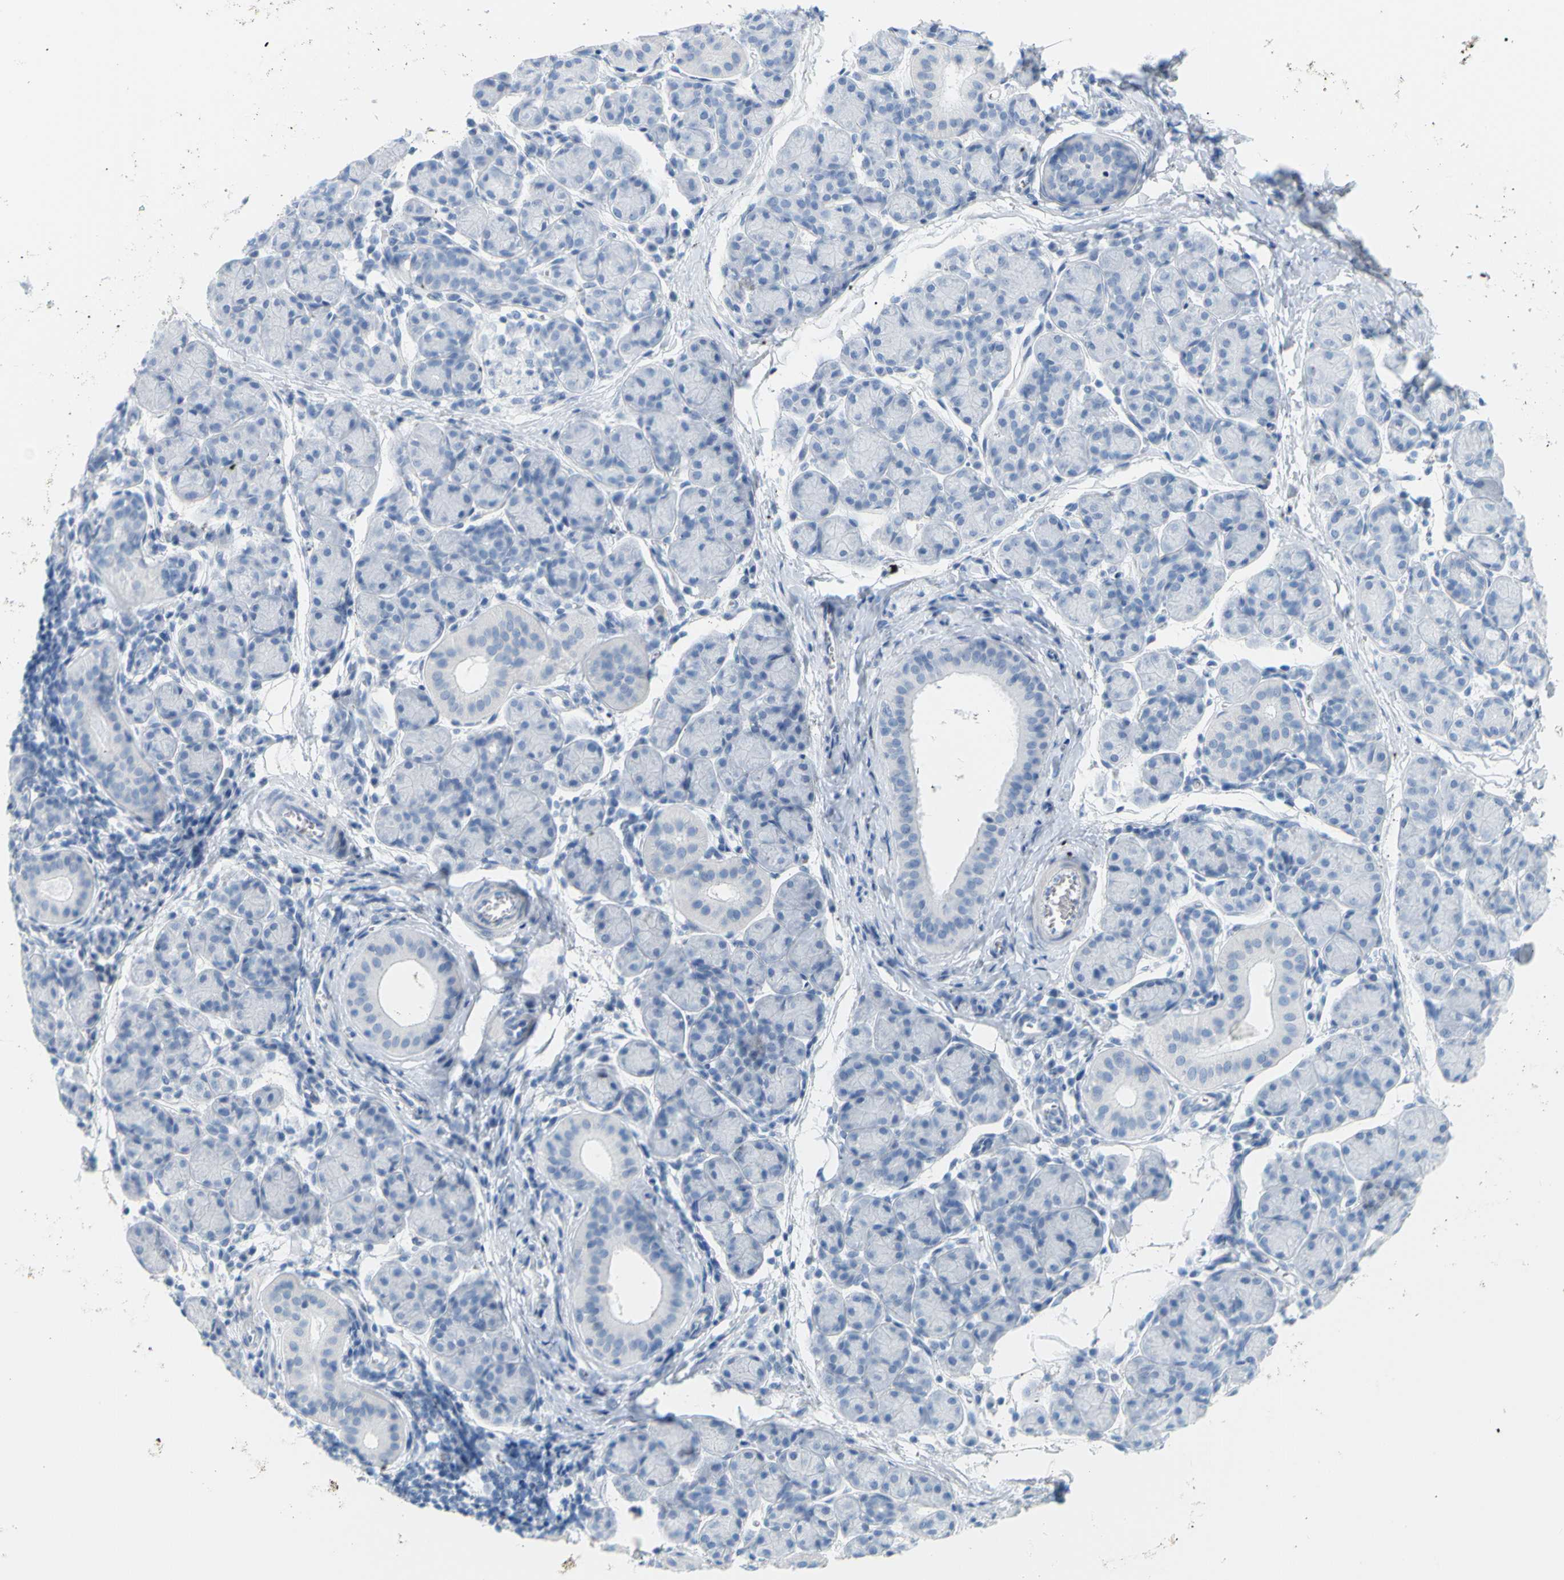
{"staining": {"intensity": "negative", "quantity": "none", "location": "none"}, "tissue": "salivary gland", "cell_type": "Glandular cells", "image_type": "normal", "snomed": [{"axis": "morphology", "description": "Normal tissue, NOS"}, {"axis": "morphology", "description": "Inflammation, NOS"}, {"axis": "topography", "description": "Lymph node"}, {"axis": "topography", "description": "Salivary gland"}], "caption": "Immunohistochemical staining of normal human salivary gland shows no significant positivity in glandular cells. The staining is performed using DAB (3,3'-diaminobenzidine) brown chromogen with nuclei counter-stained in using hematoxylin.", "gene": "OPN1SW", "patient": {"sex": "male", "age": 3}}